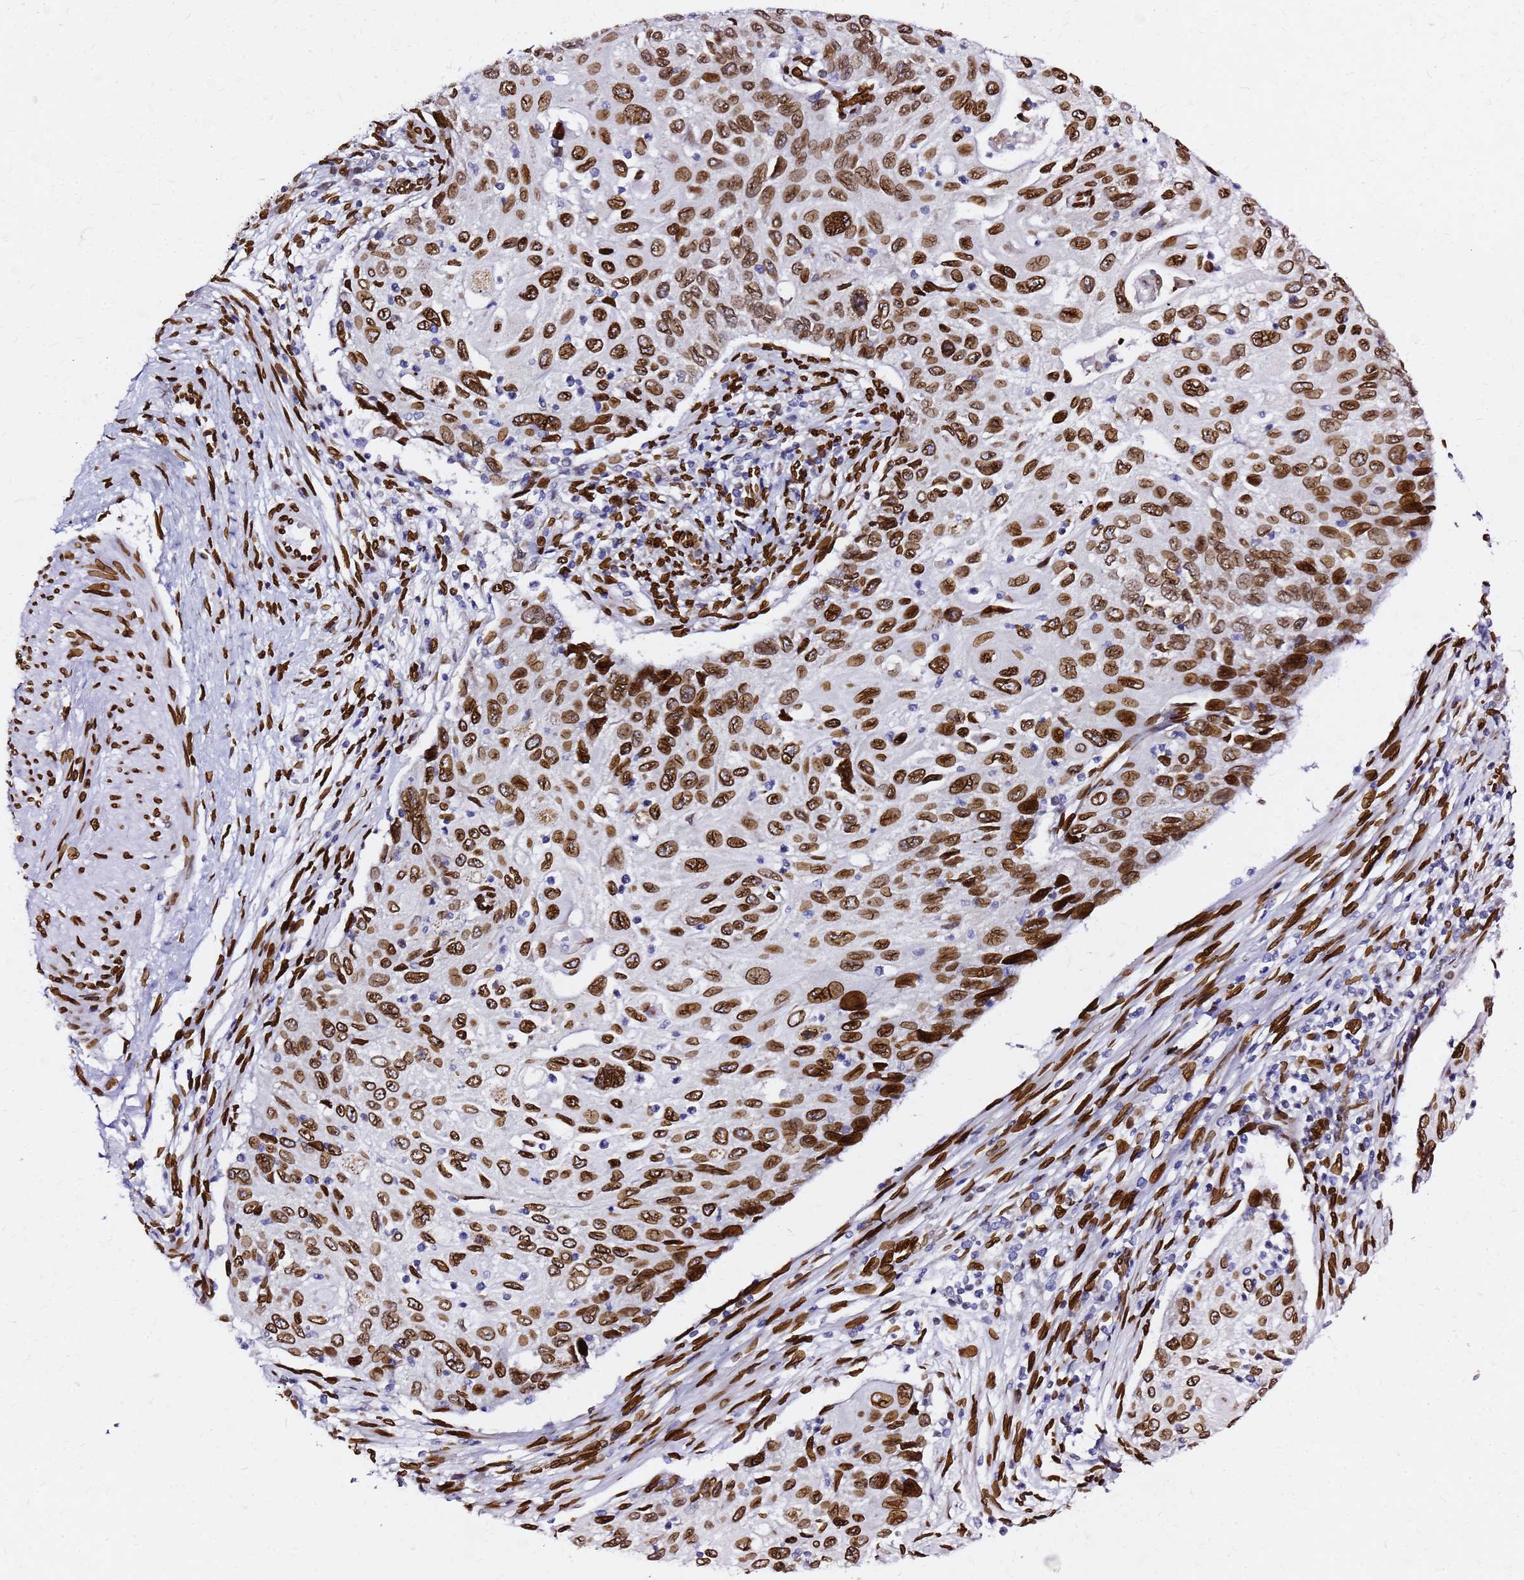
{"staining": {"intensity": "strong", "quantity": ">75%", "location": "cytoplasmic/membranous,nuclear"}, "tissue": "cervical cancer", "cell_type": "Tumor cells", "image_type": "cancer", "snomed": [{"axis": "morphology", "description": "Squamous cell carcinoma, NOS"}, {"axis": "topography", "description": "Cervix"}], "caption": "Protein positivity by immunohistochemistry (IHC) reveals strong cytoplasmic/membranous and nuclear staining in approximately >75% of tumor cells in cervical squamous cell carcinoma.", "gene": "C6orf141", "patient": {"sex": "female", "age": 70}}